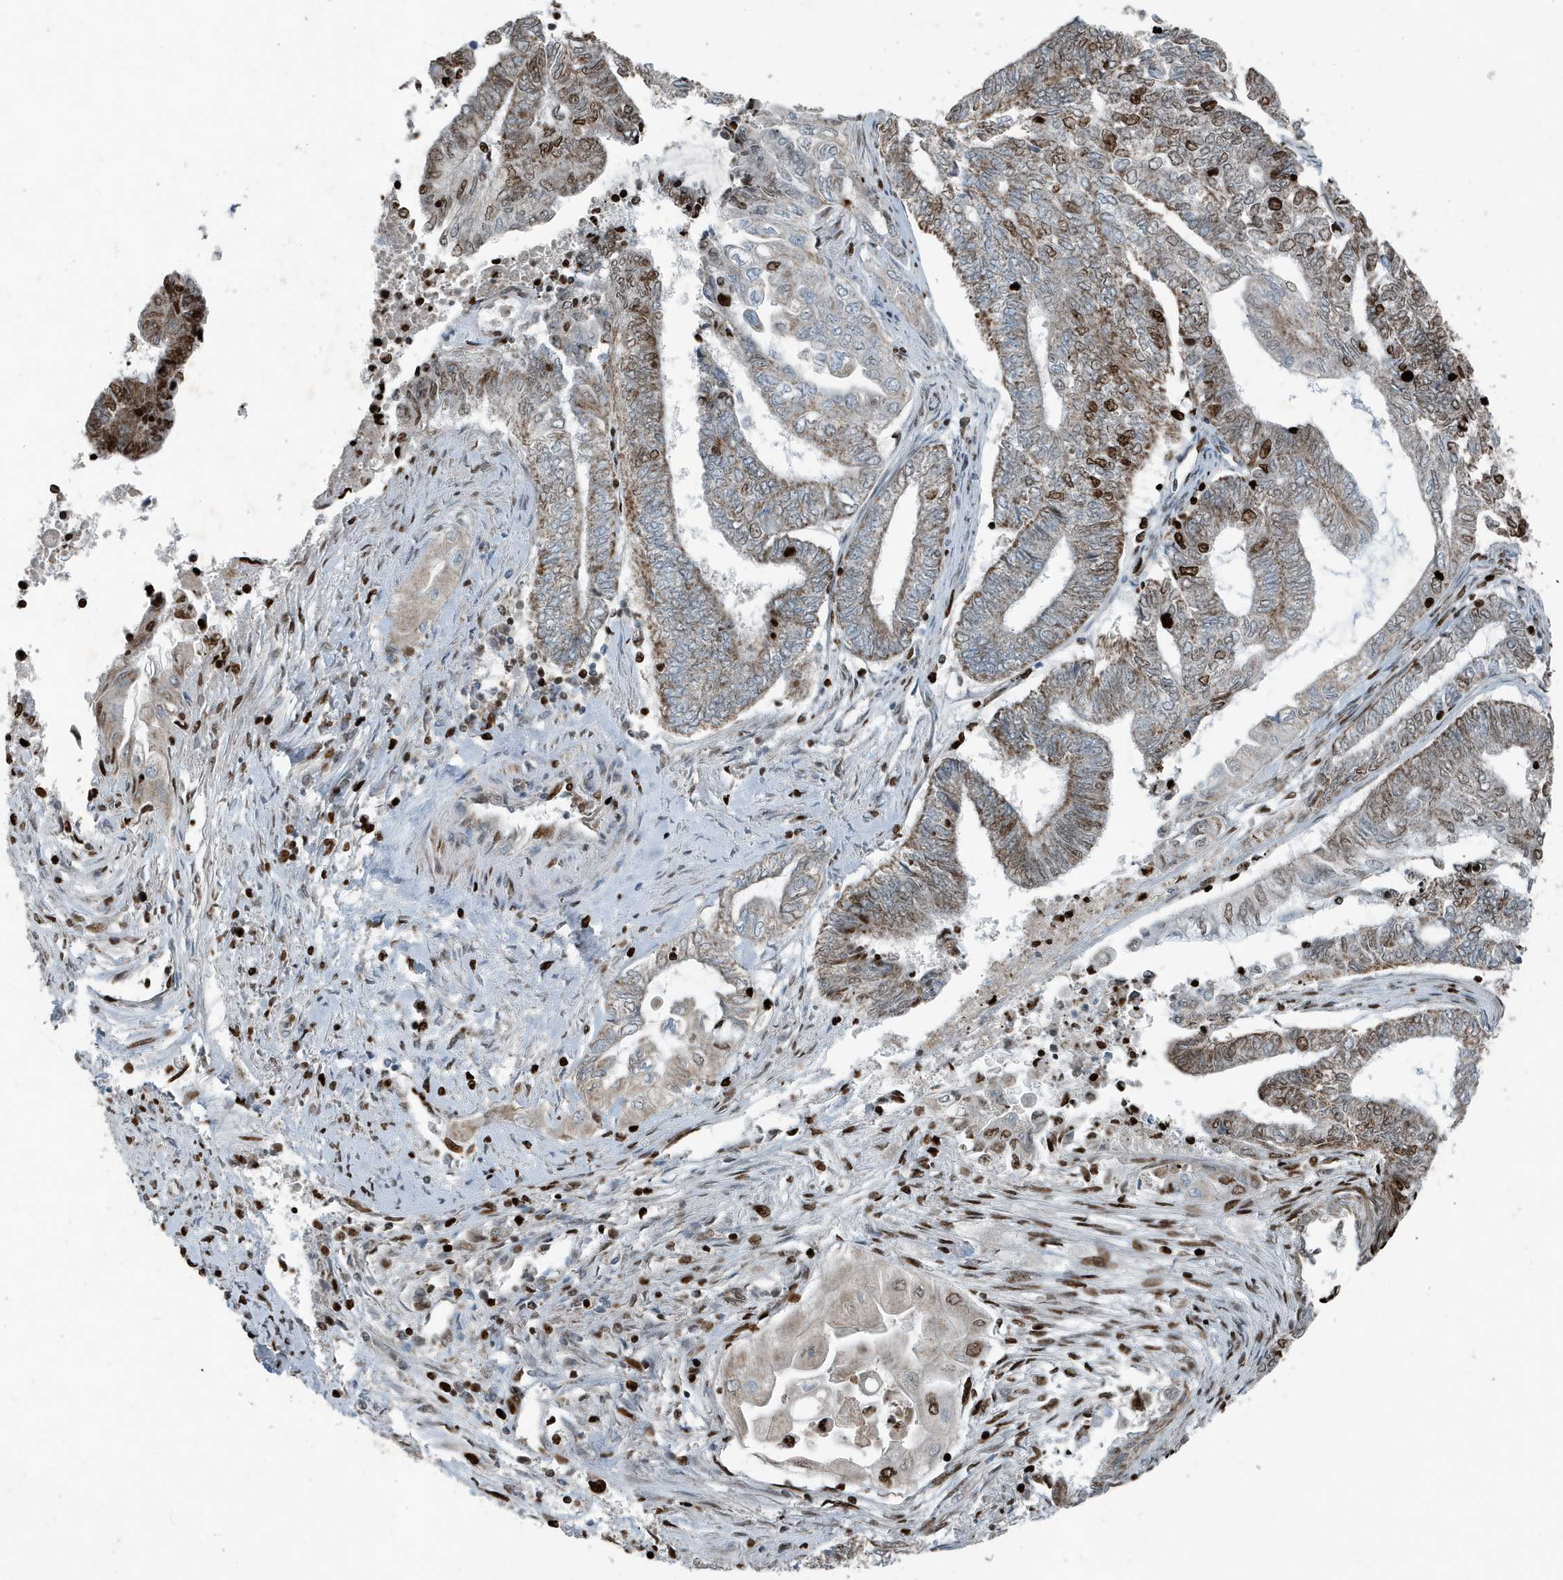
{"staining": {"intensity": "moderate", "quantity": "25%-75%", "location": "cytoplasmic/membranous,nuclear"}, "tissue": "endometrial cancer", "cell_type": "Tumor cells", "image_type": "cancer", "snomed": [{"axis": "morphology", "description": "Adenocarcinoma, NOS"}, {"axis": "topography", "description": "Uterus"}, {"axis": "topography", "description": "Endometrium"}], "caption": "Immunohistochemical staining of human endometrial cancer exhibits moderate cytoplasmic/membranous and nuclear protein expression in approximately 25%-75% of tumor cells.", "gene": "MT-CYB", "patient": {"sex": "female", "age": 70}}